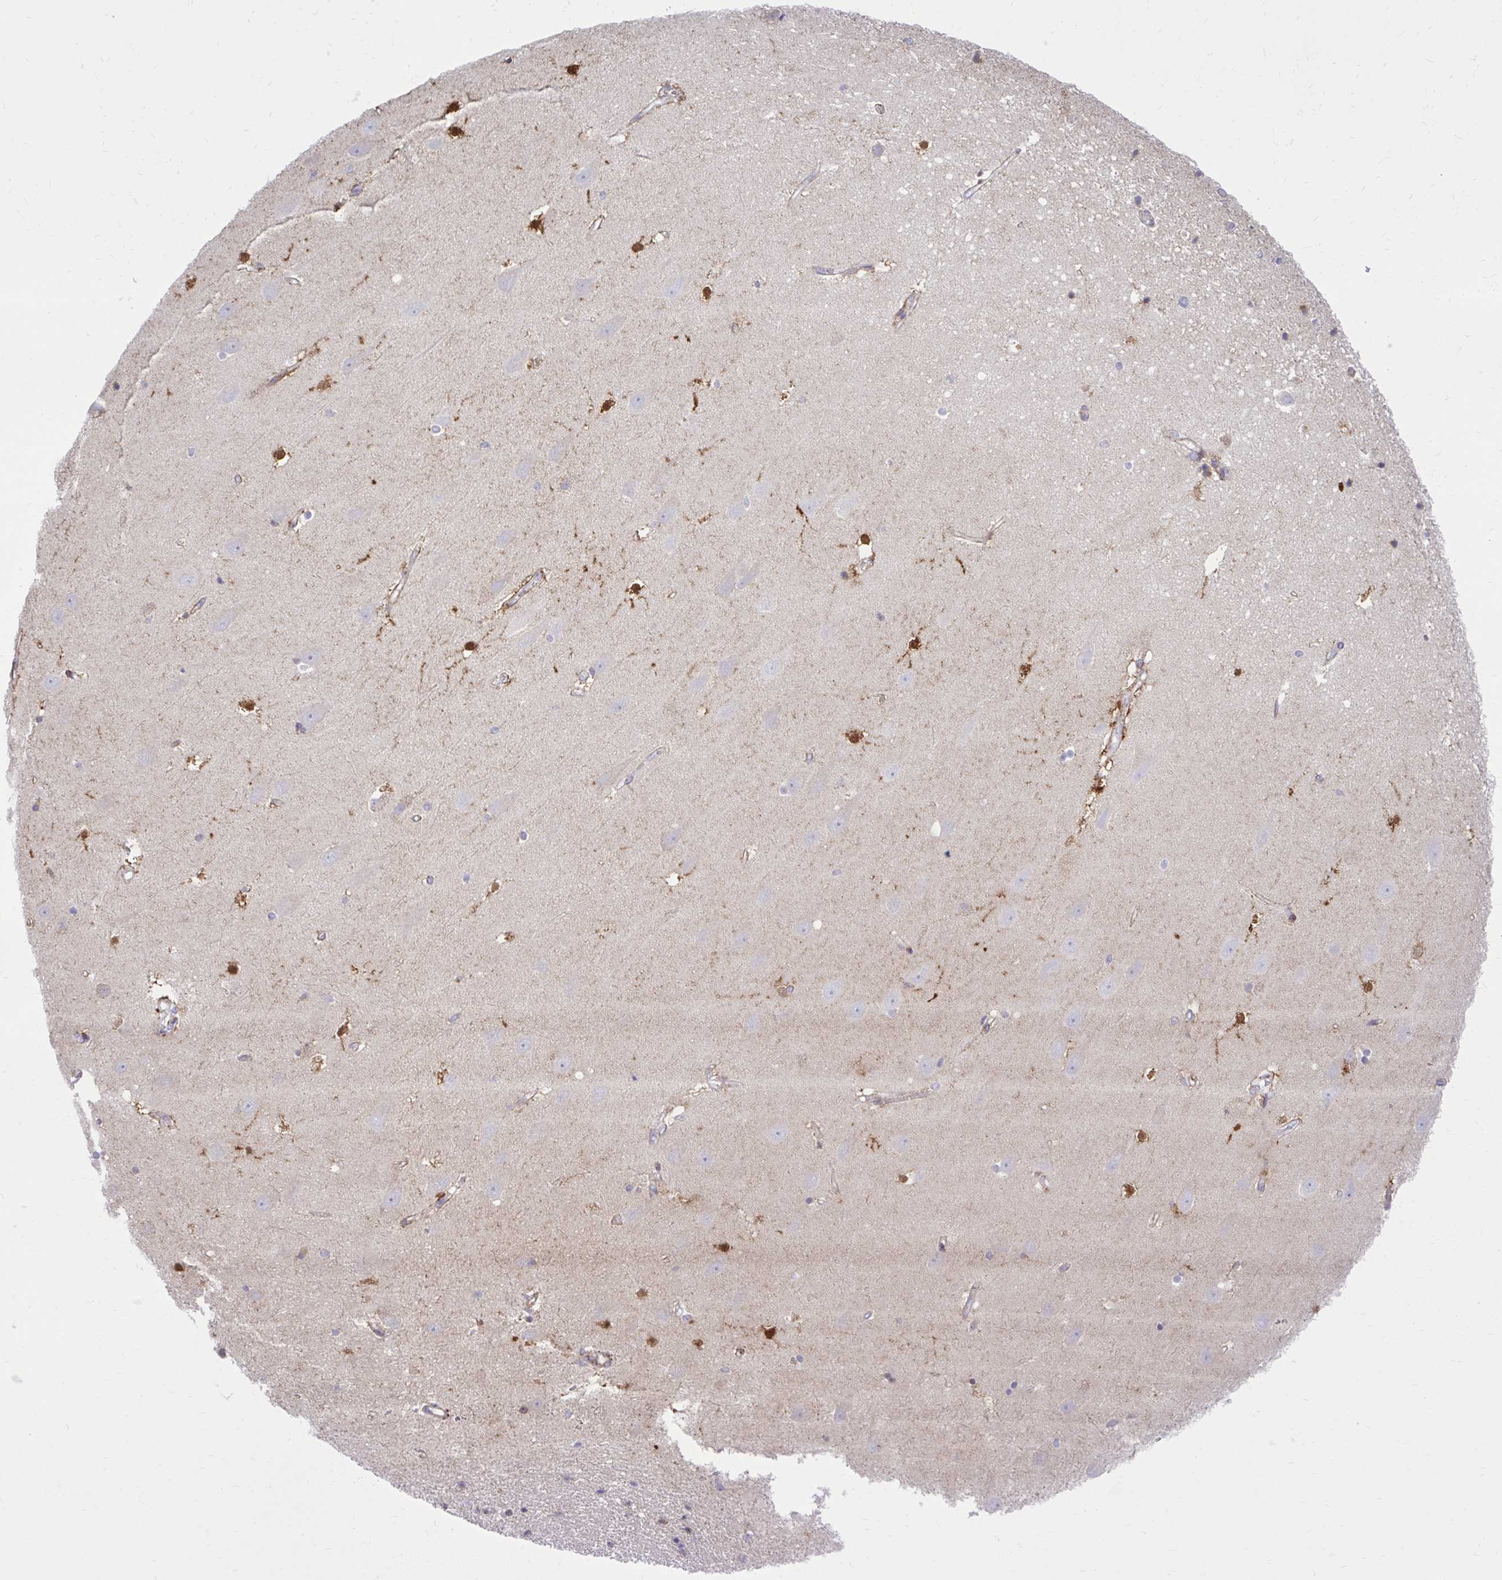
{"staining": {"intensity": "moderate", "quantity": "<25%", "location": "cytoplasmic/membranous"}, "tissue": "hippocampus", "cell_type": "Glial cells", "image_type": "normal", "snomed": [{"axis": "morphology", "description": "Normal tissue, NOS"}, {"axis": "topography", "description": "Hippocampus"}], "caption": "This is a photomicrograph of IHC staining of unremarkable hippocampus, which shows moderate expression in the cytoplasmic/membranous of glial cells.", "gene": "GPRIN3", "patient": {"sex": "male", "age": 63}}